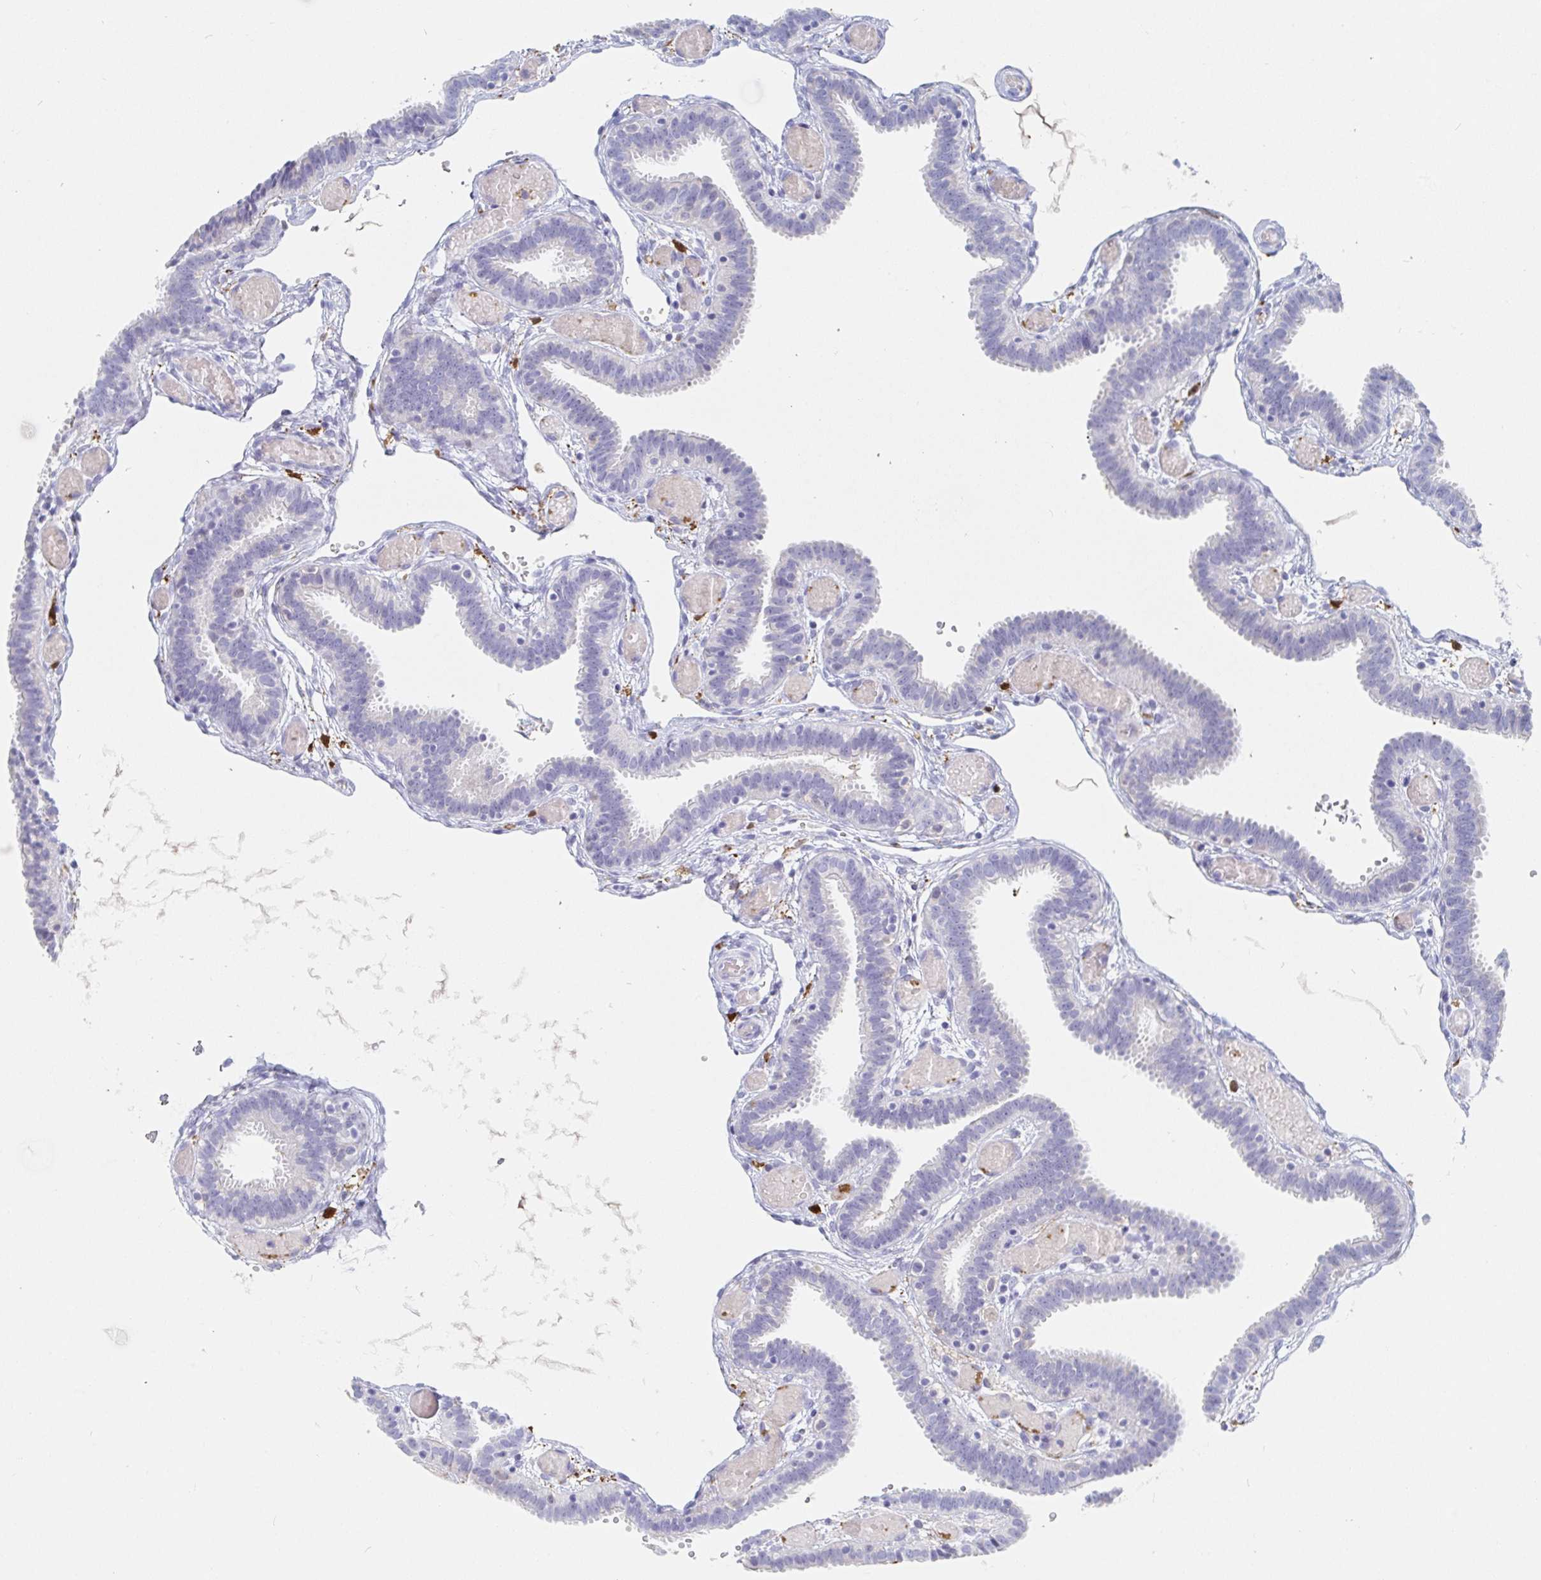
{"staining": {"intensity": "negative", "quantity": "none", "location": "none"}, "tissue": "fallopian tube", "cell_type": "Glandular cells", "image_type": "normal", "snomed": [{"axis": "morphology", "description": "Normal tissue, NOS"}, {"axis": "topography", "description": "Fallopian tube"}], "caption": "Immunohistochemistry of unremarkable fallopian tube exhibits no expression in glandular cells.", "gene": "OR2A1", "patient": {"sex": "female", "age": 37}}